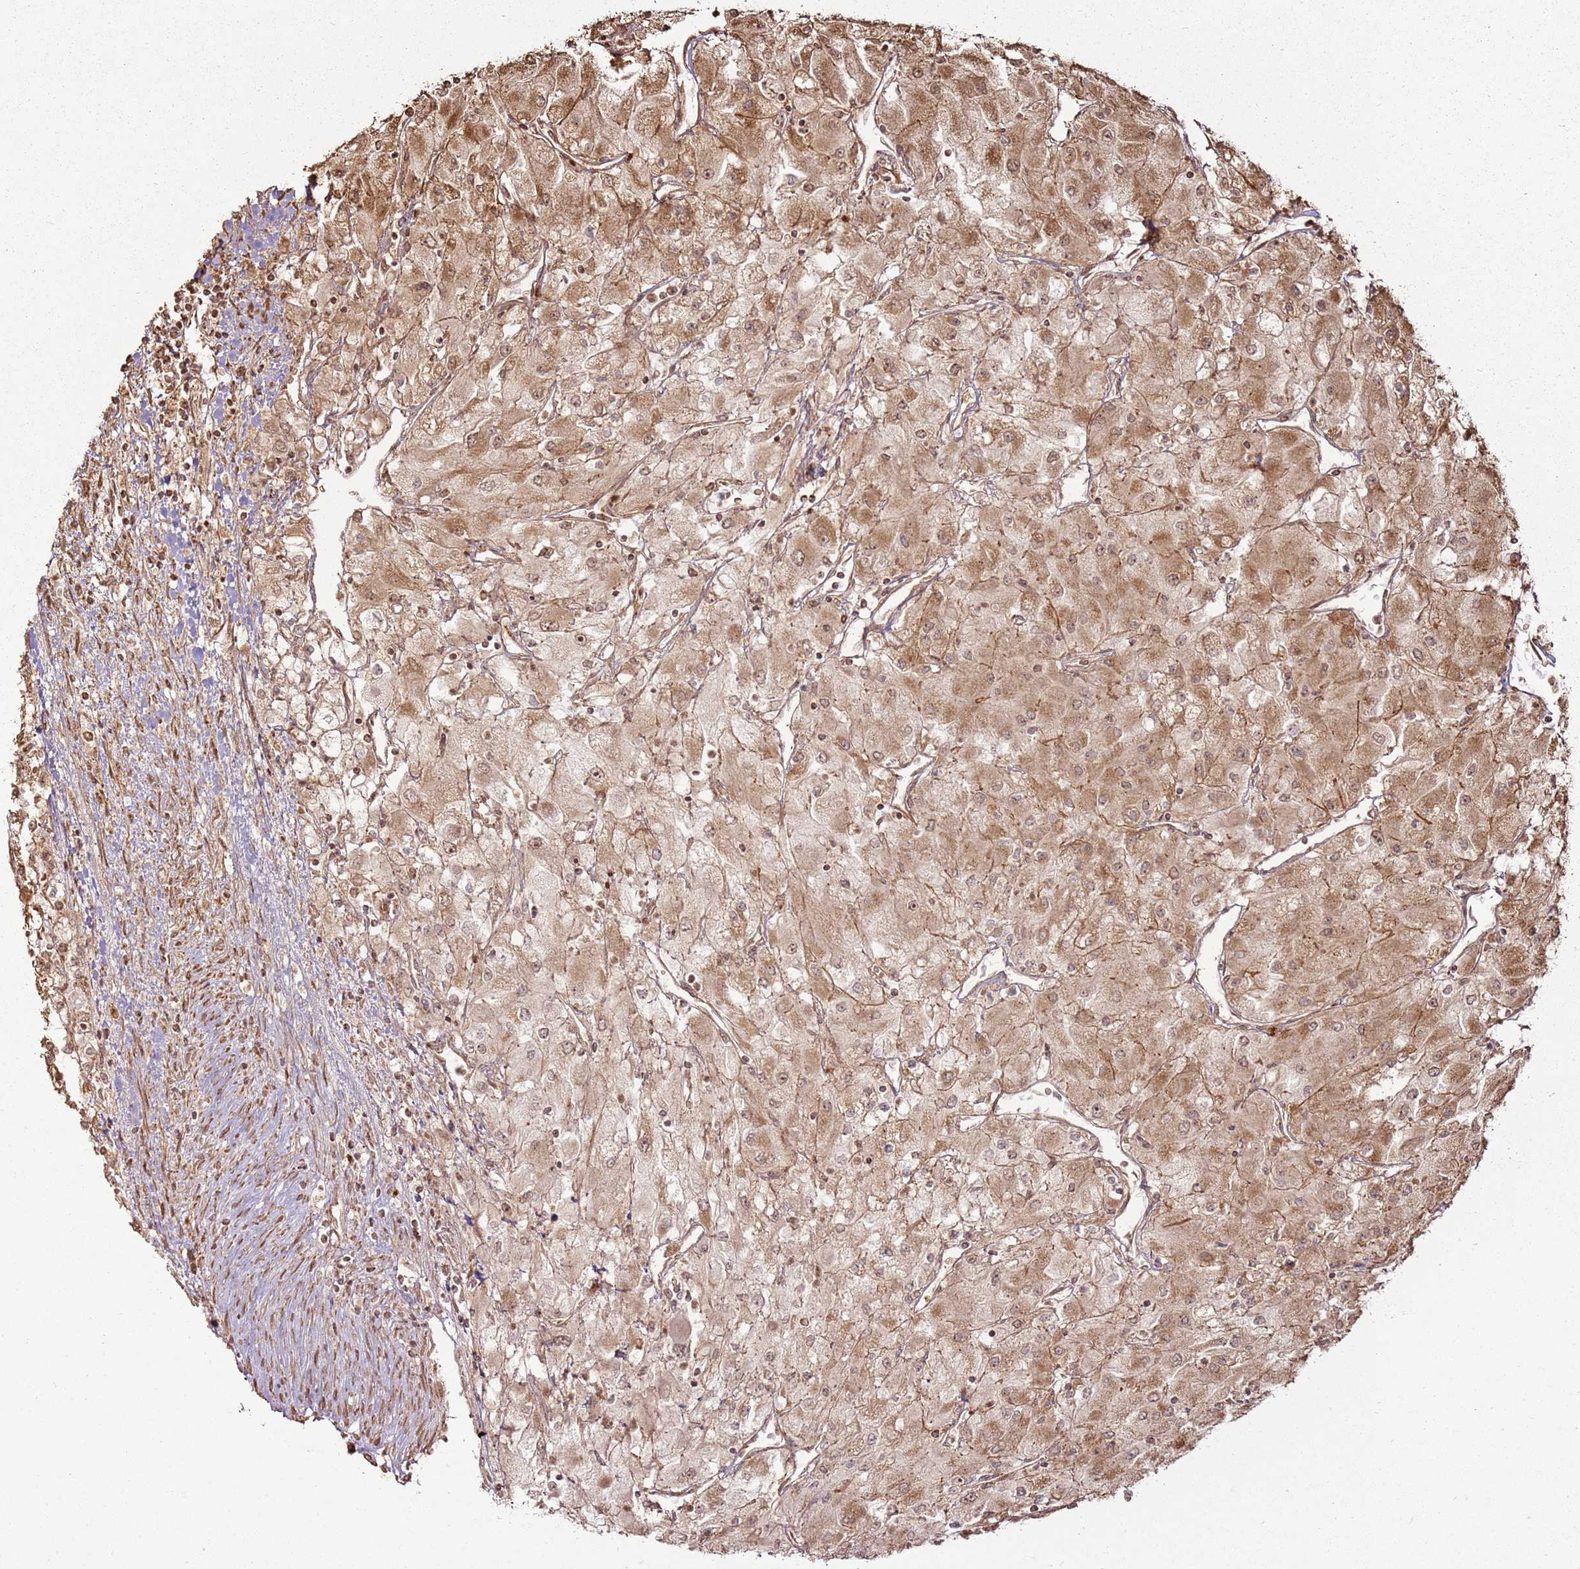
{"staining": {"intensity": "moderate", "quantity": ">75%", "location": "cytoplasmic/membranous"}, "tissue": "renal cancer", "cell_type": "Tumor cells", "image_type": "cancer", "snomed": [{"axis": "morphology", "description": "Adenocarcinoma, NOS"}, {"axis": "topography", "description": "Kidney"}], "caption": "This is a micrograph of immunohistochemistry (IHC) staining of renal adenocarcinoma, which shows moderate expression in the cytoplasmic/membranous of tumor cells.", "gene": "MRPS6", "patient": {"sex": "male", "age": 80}}